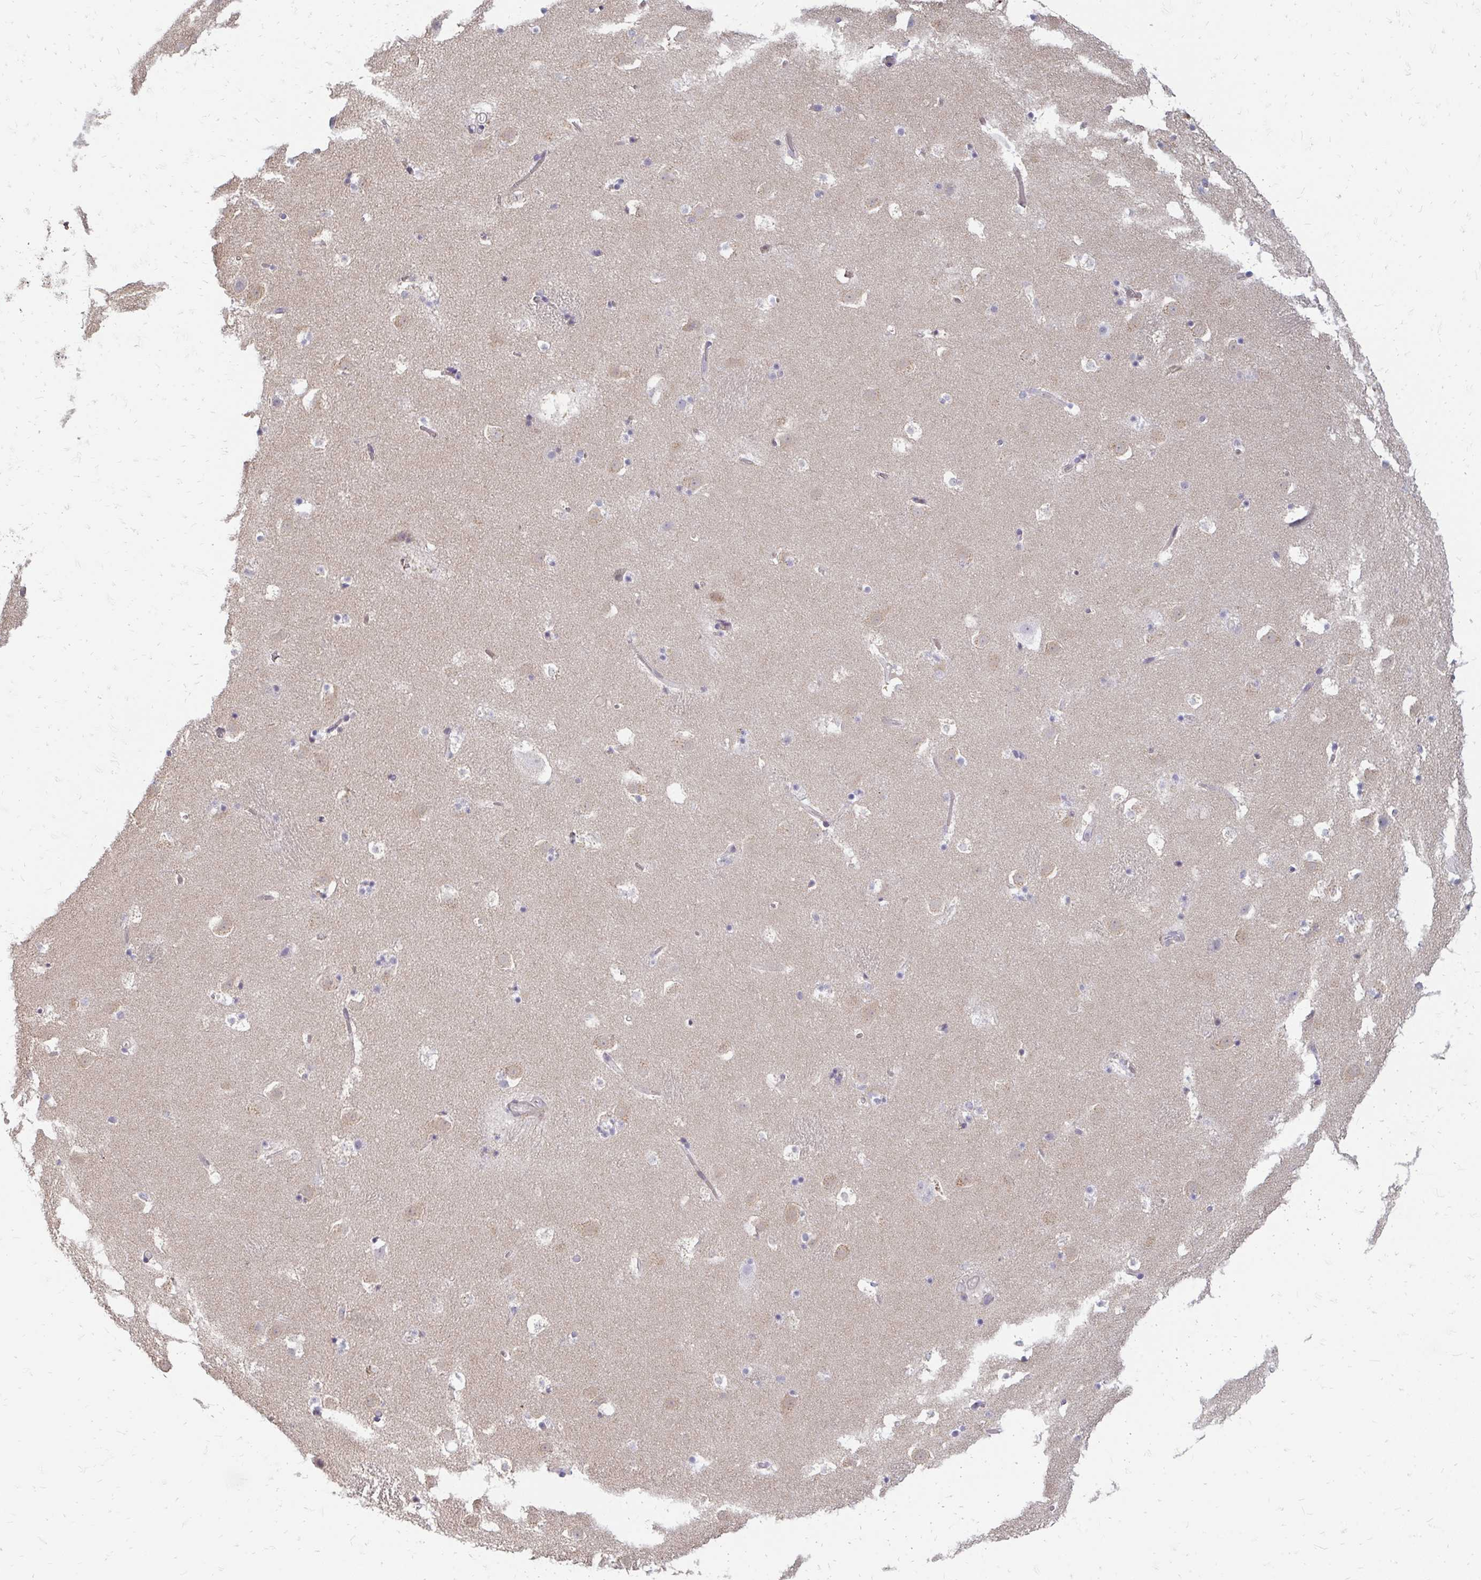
{"staining": {"intensity": "negative", "quantity": "none", "location": "none"}, "tissue": "caudate", "cell_type": "Glial cells", "image_type": "normal", "snomed": [{"axis": "morphology", "description": "Normal tissue, NOS"}, {"axis": "topography", "description": "Lateral ventricle wall"}], "caption": "High power microscopy photomicrograph of an IHC histopathology image of normal caudate, revealing no significant expression in glial cells.", "gene": "RAB33A", "patient": {"sex": "male", "age": 37}}